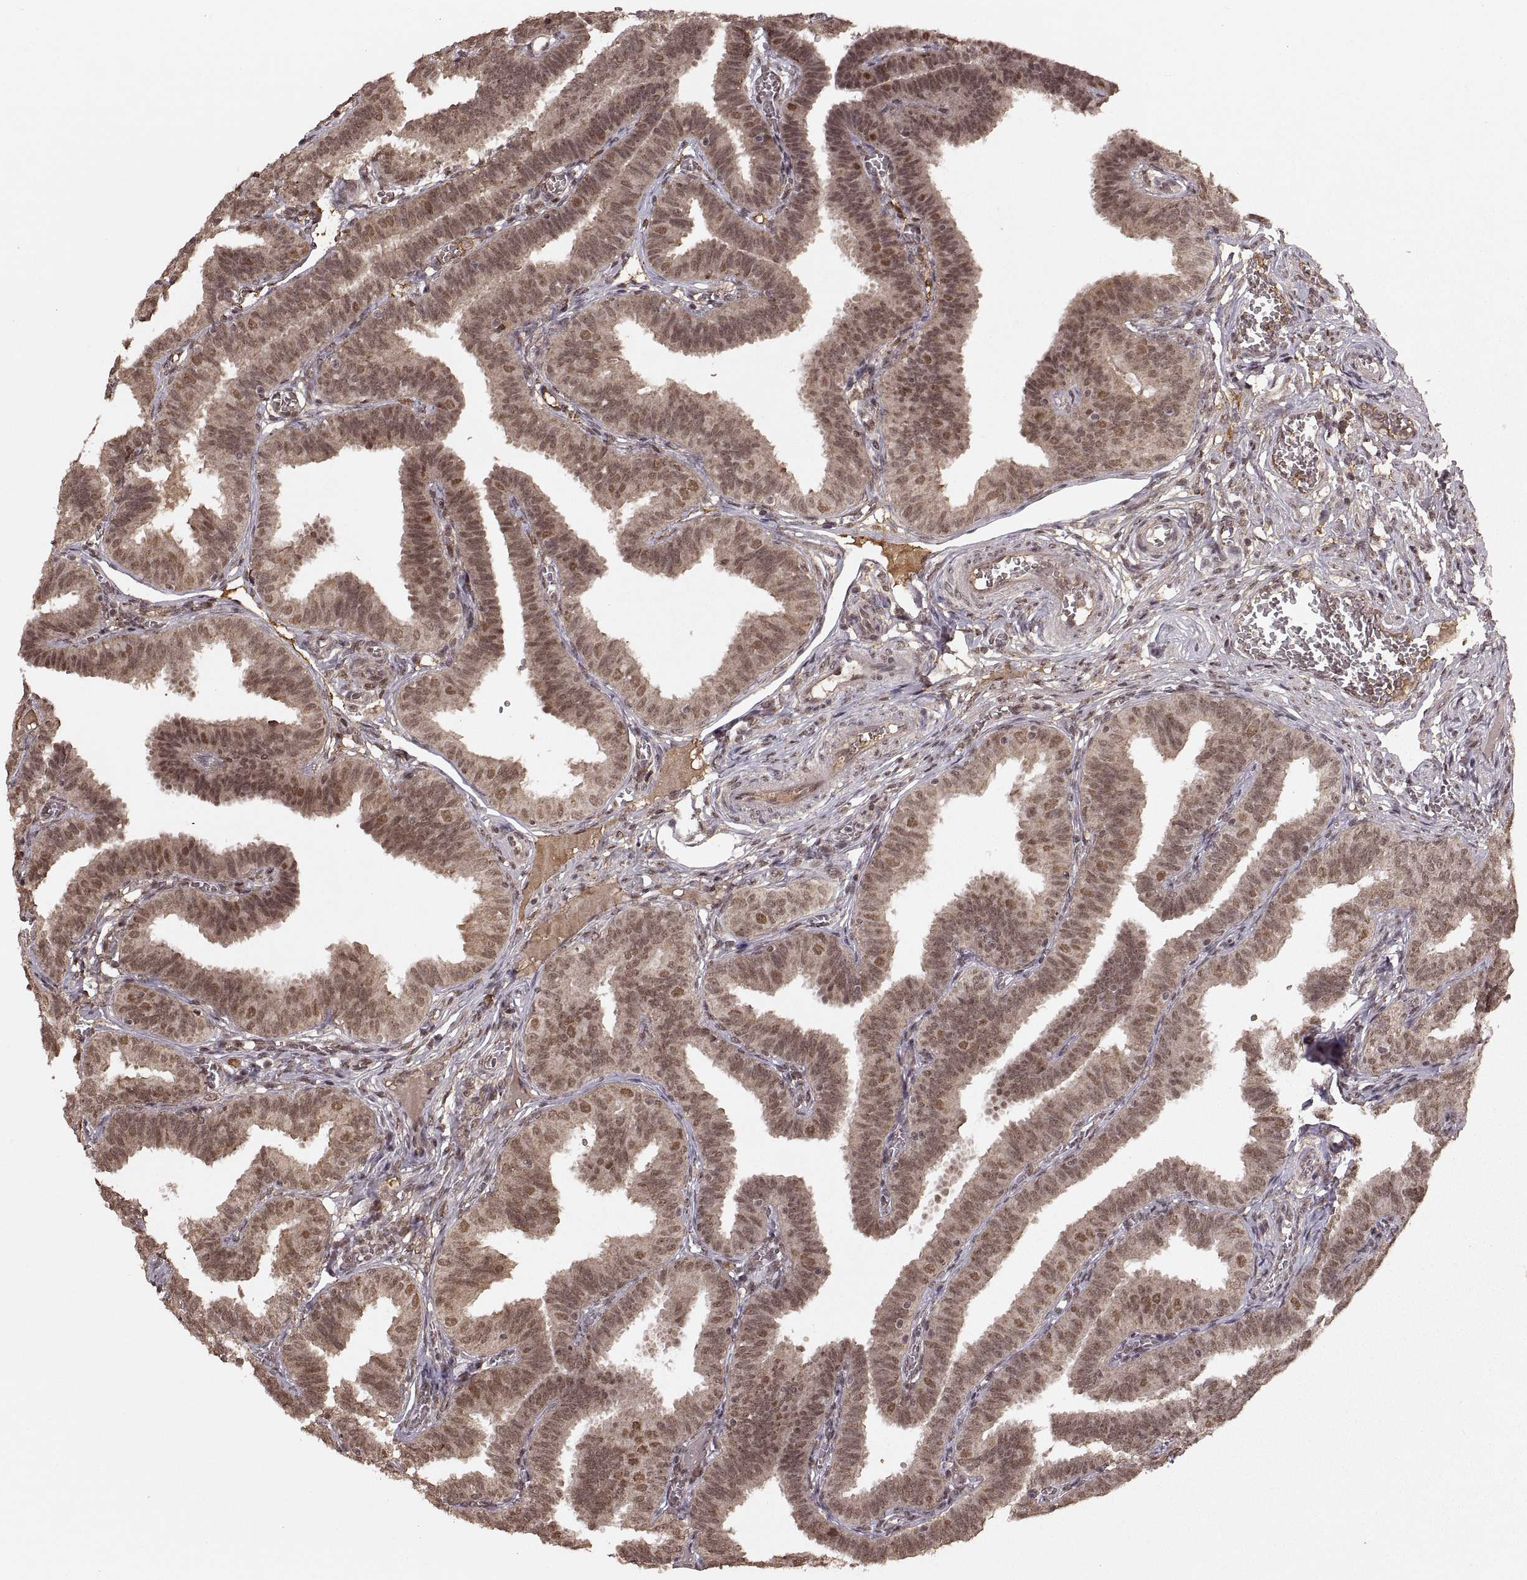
{"staining": {"intensity": "moderate", "quantity": ">75%", "location": "cytoplasmic/membranous,nuclear"}, "tissue": "fallopian tube", "cell_type": "Glandular cells", "image_type": "normal", "snomed": [{"axis": "morphology", "description": "Normal tissue, NOS"}, {"axis": "topography", "description": "Fallopian tube"}], "caption": "High-power microscopy captured an immunohistochemistry (IHC) image of unremarkable fallopian tube, revealing moderate cytoplasmic/membranous,nuclear staining in about >75% of glandular cells. The staining was performed using DAB to visualize the protein expression in brown, while the nuclei were stained in blue with hematoxylin (Magnification: 20x).", "gene": "RFT1", "patient": {"sex": "female", "age": 25}}